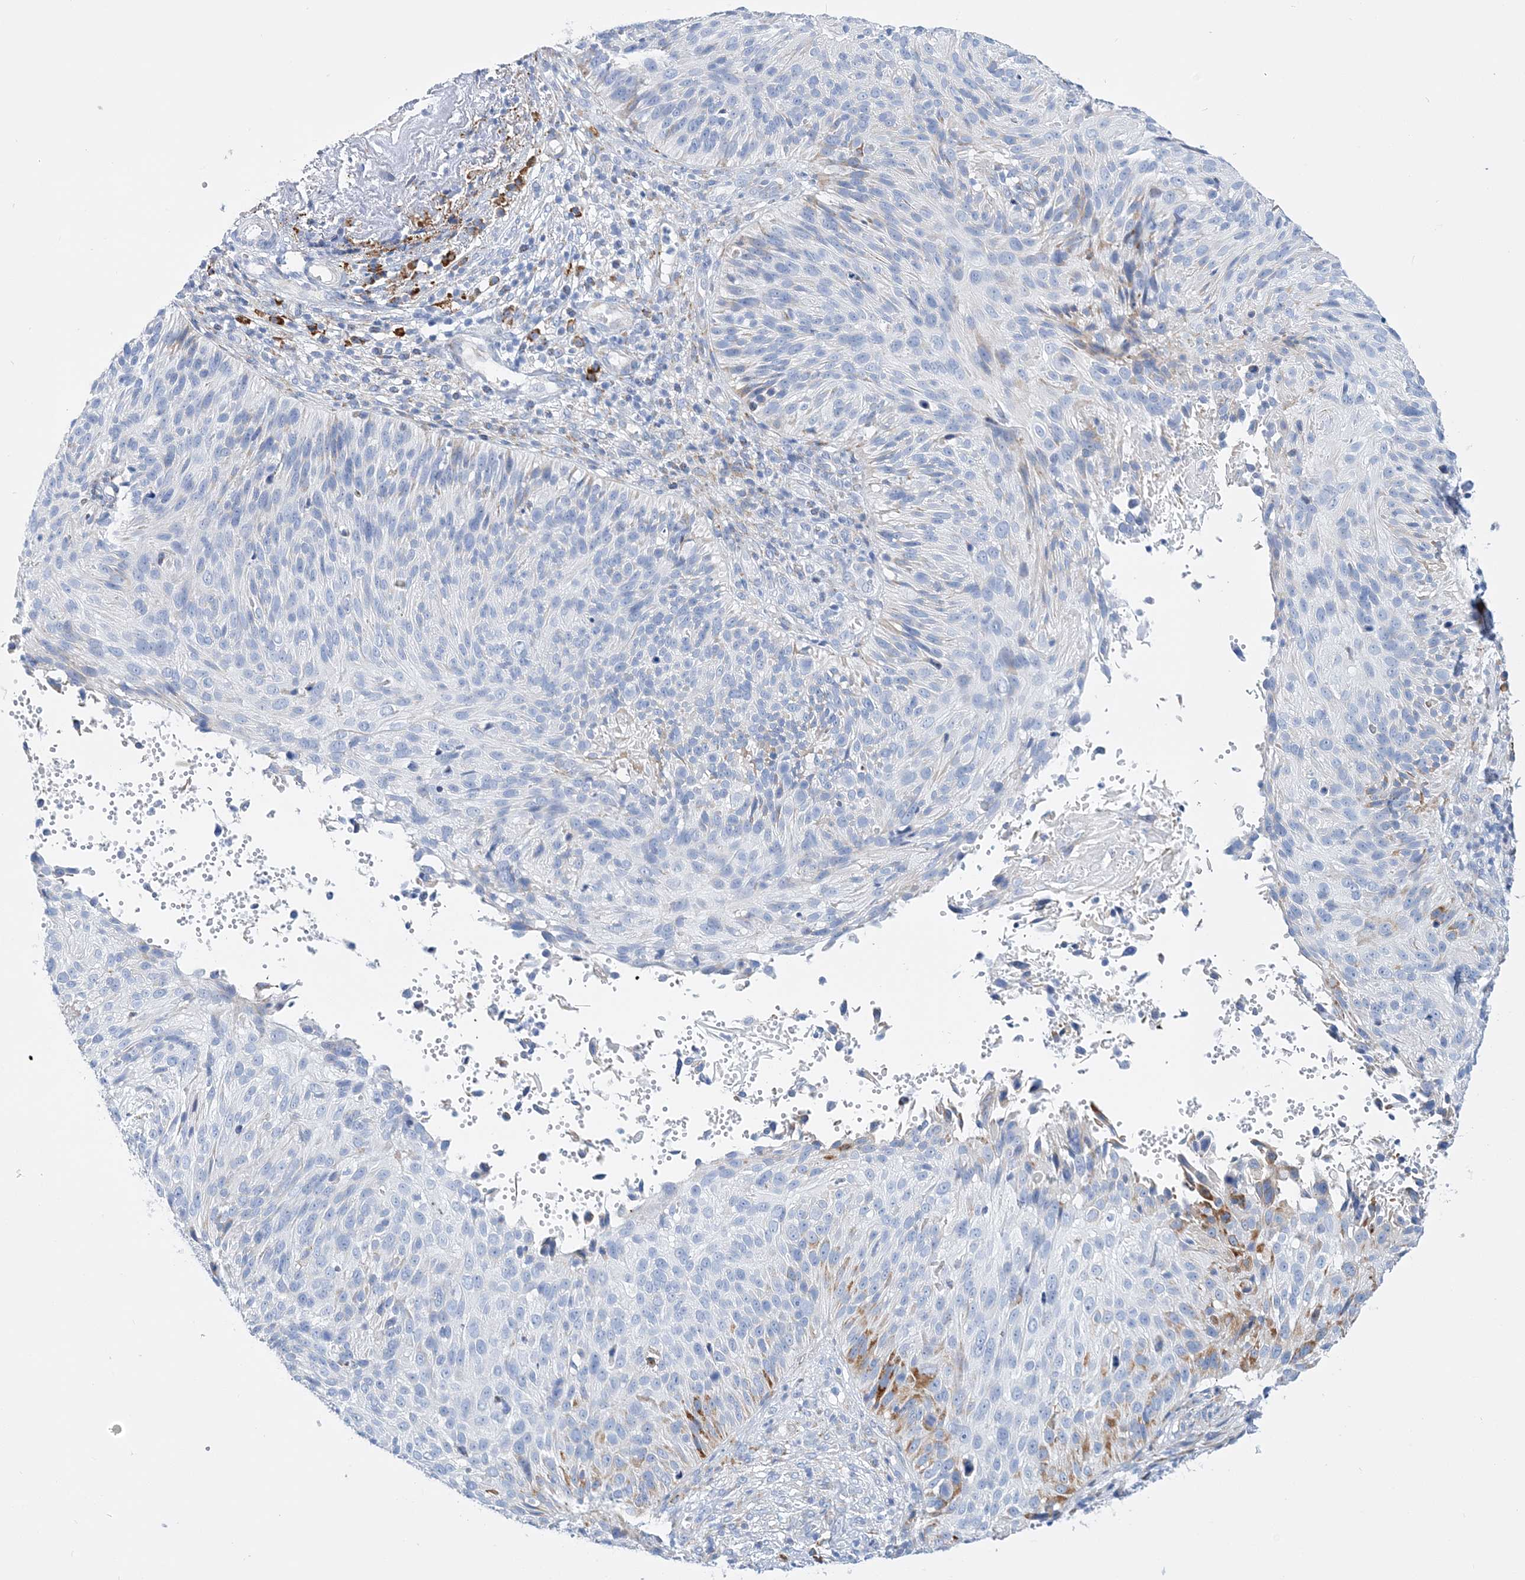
{"staining": {"intensity": "moderate", "quantity": "<25%", "location": "cytoplasmic/membranous"}, "tissue": "cervical cancer", "cell_type": "Tumor cells", "image_type": "cancer", "snomed": [{"axis": "morphology", "description": "Squamous cell carcinoma, NOS"}, {"axis": "topography", "description": "Cervix"}], "caption": "High-magnification brightfield microscopy of cervical cancer stained with DAB (3,3'-diaminobenzidine) (brown) and counterstained with hematoxylin (blue). tumor cells exhibit moderate cytoplasmic/membranous staining is present in about<25% of cells.", "gene": "TSPYL6", "patient": {"sex": "female", "age": 74}}